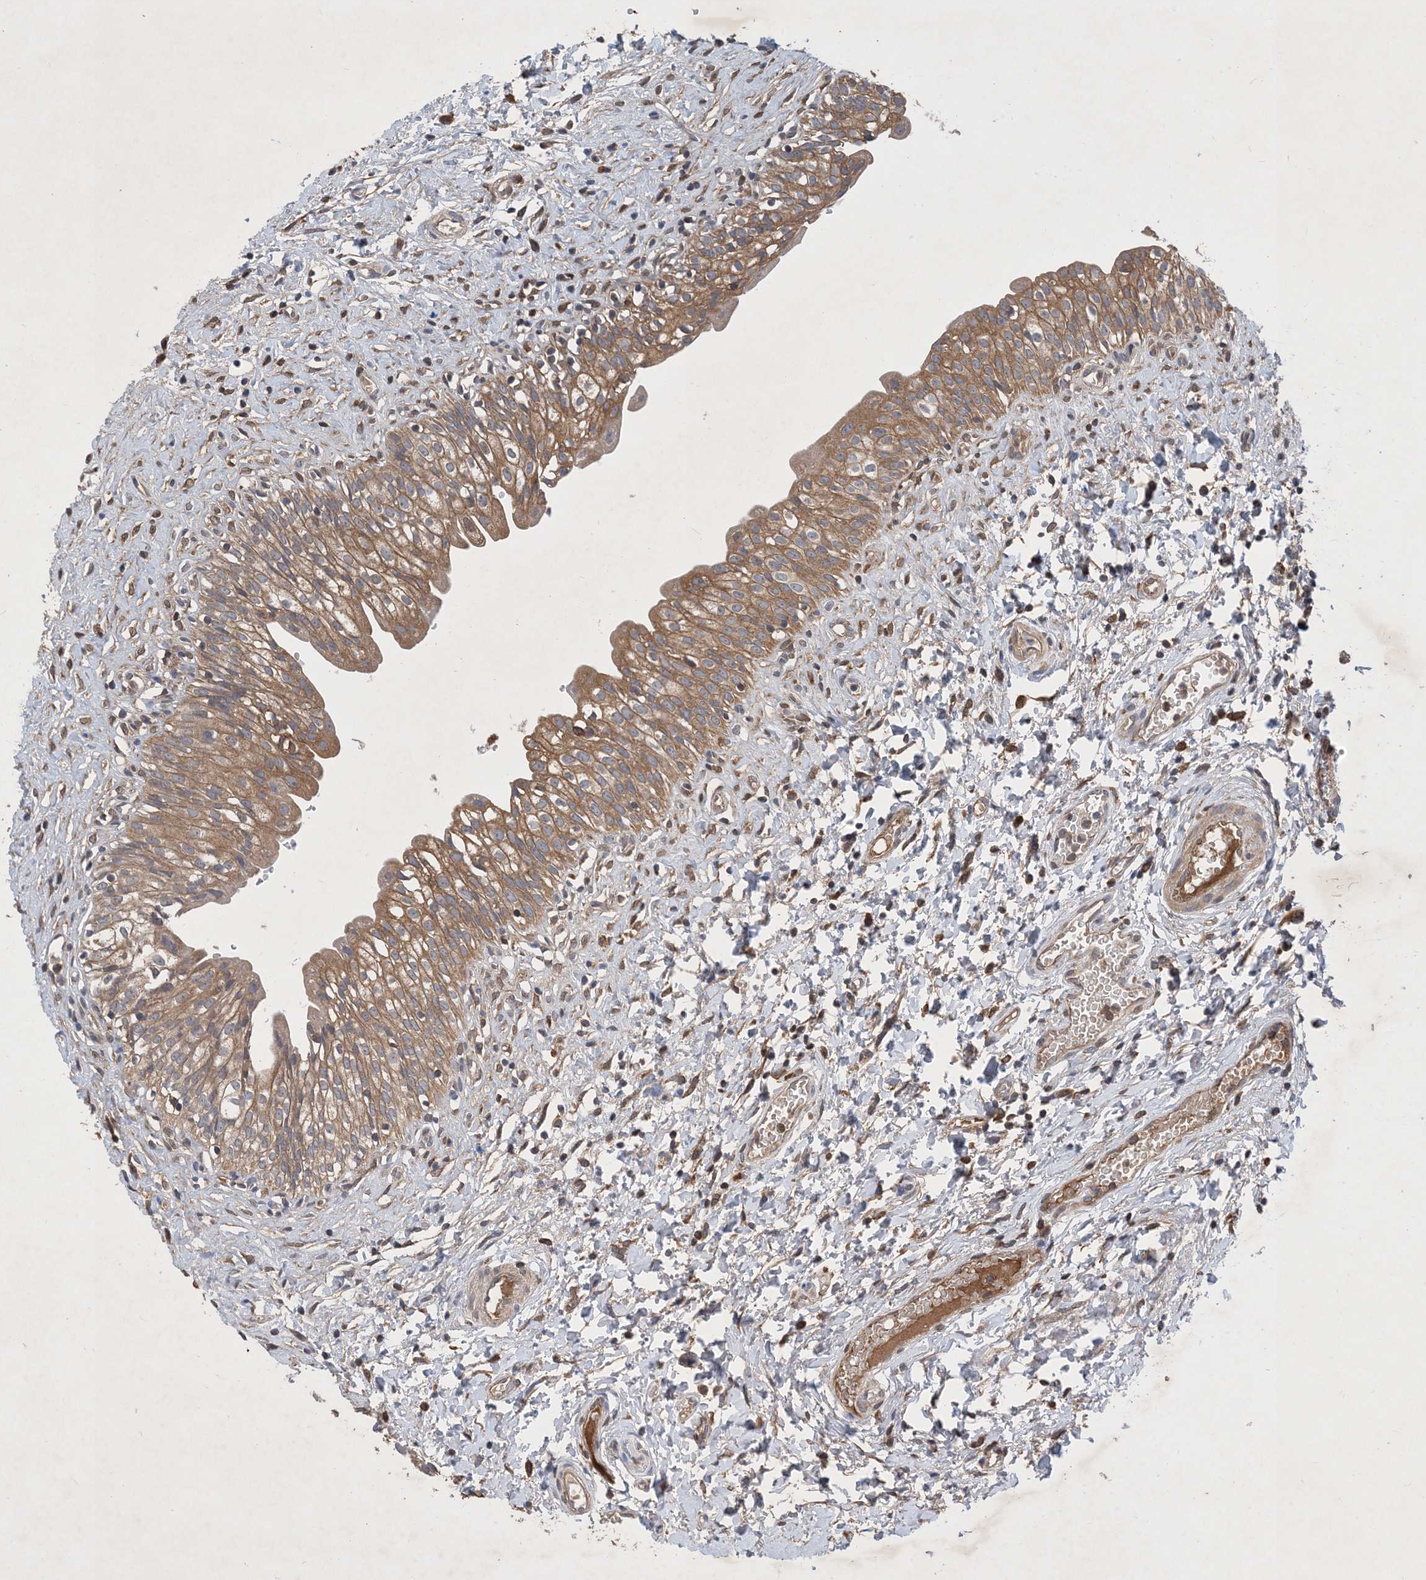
{"staining": {"intensity": "moderate", "quantity": ">75%", "location": "cytoplasmic/membranous"}, "tissue": "urinary bladder", "cell_type": "Urothelial cells", "image_type": "normal", "snomed": [{"axis": "morphology", "description": "Normal tissue, NOS"}, {"axis": "topography", "description": "Urinary bladder"}], "caption": "Immunohistochemistry (IHC) (DAB (3,3'-diaminobenzidine)) staining of benign urinary bladder shows moderate cytoplasmic/membranous protein staining in approximately >75% of urothelial cells.", "gene": "STK19", "patient": {"sex": "male", "age": 51}}